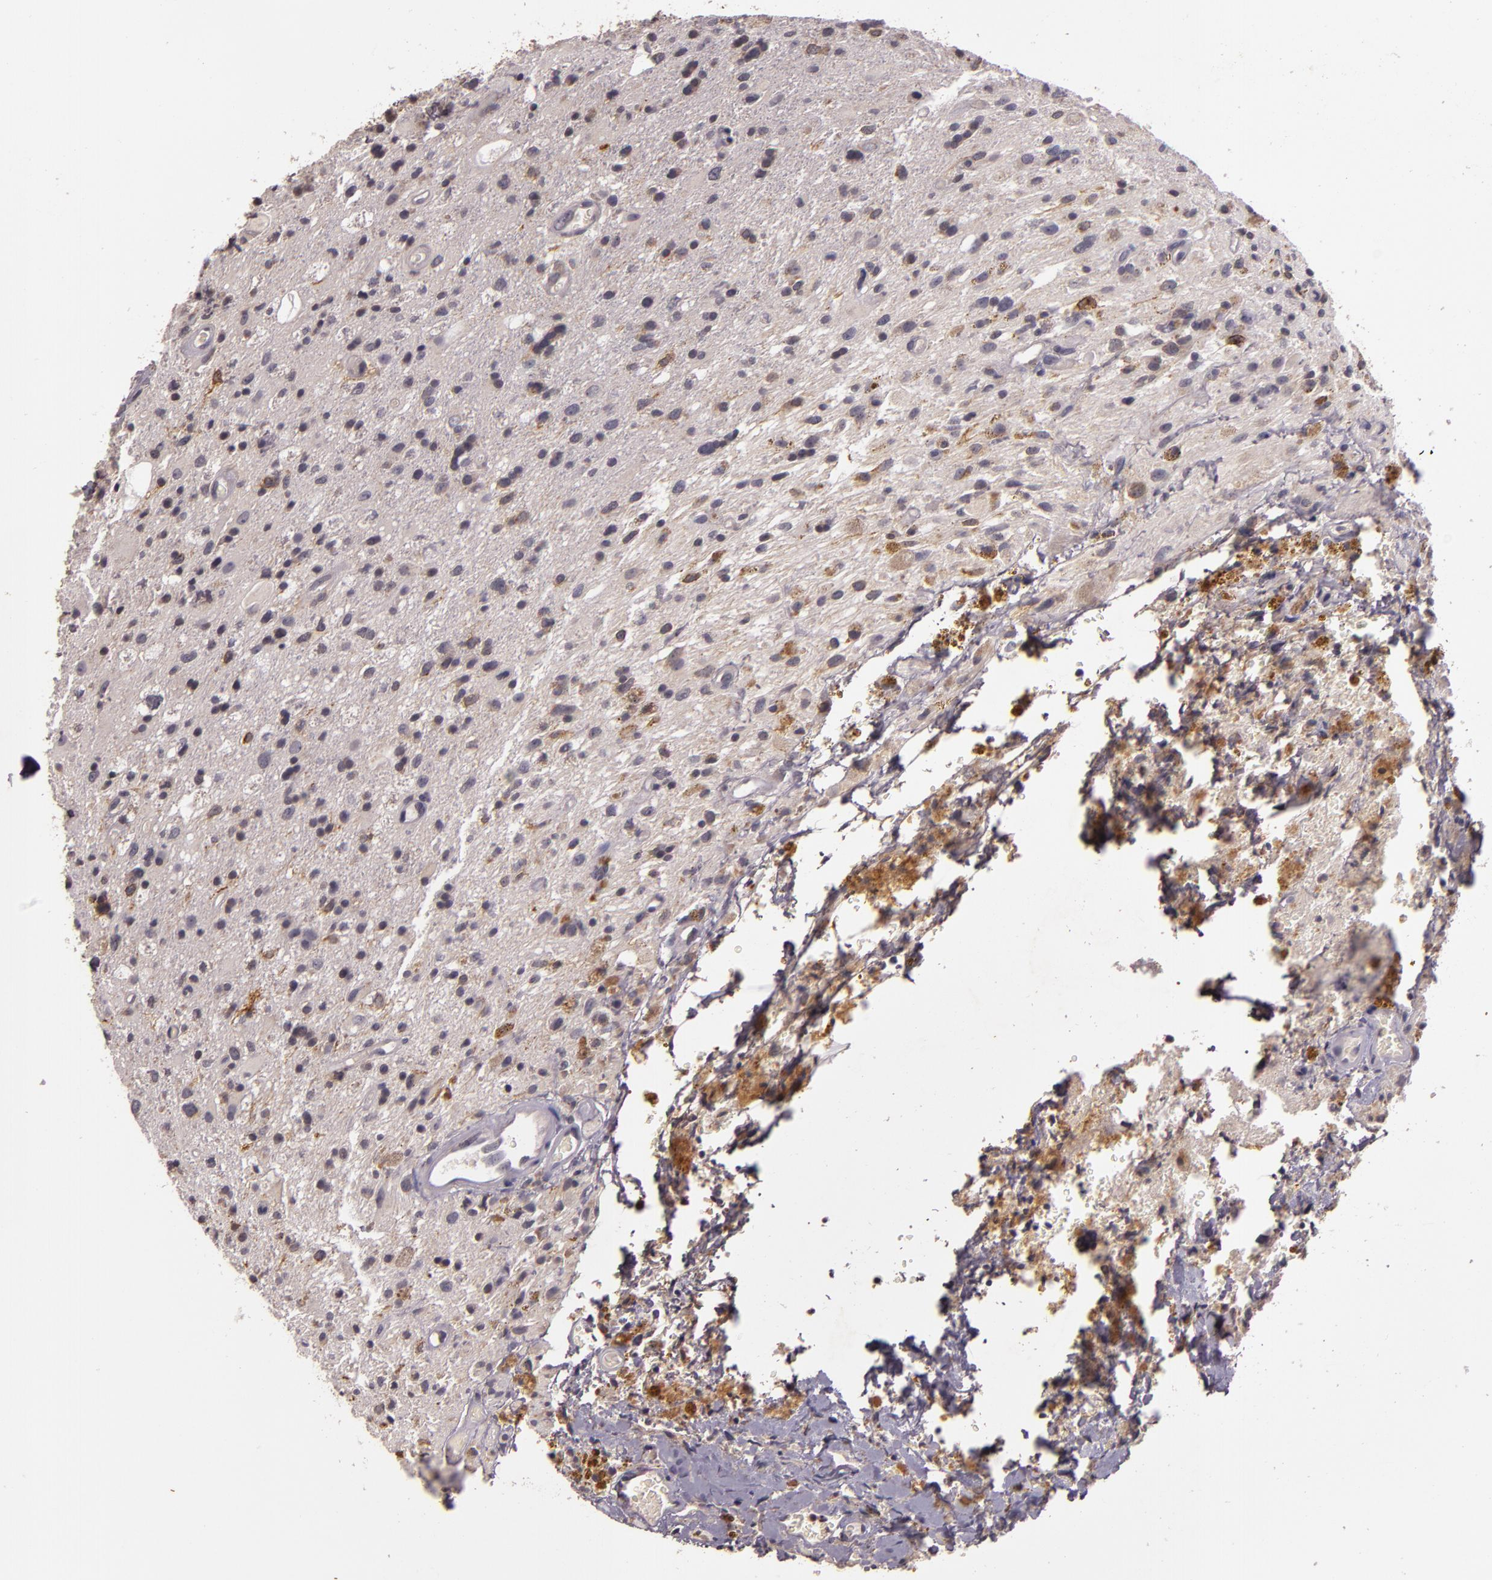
{"staining": {"intensity": "weak", "quantity": "<25%", "location": "cytoplasmic/membranous"}, "tissue": "glioma", "cell_type": "Tumor cells", "image_type": "cancer", "snomed": [{"axis": "morphology", "description": "Glioma, malignant, High grade"}, {"axis": "topography", "description": "Brain"}], "caption": "High magnification brightfield microscopy of glioma stained with DAB (3,3'-diaminobenzidine) (brown) and counterstained with hematoxylin (blue): tumor cells show no significant staining.", "gene": "TFF1", "patient": {"sex": "male", "age": 48}}